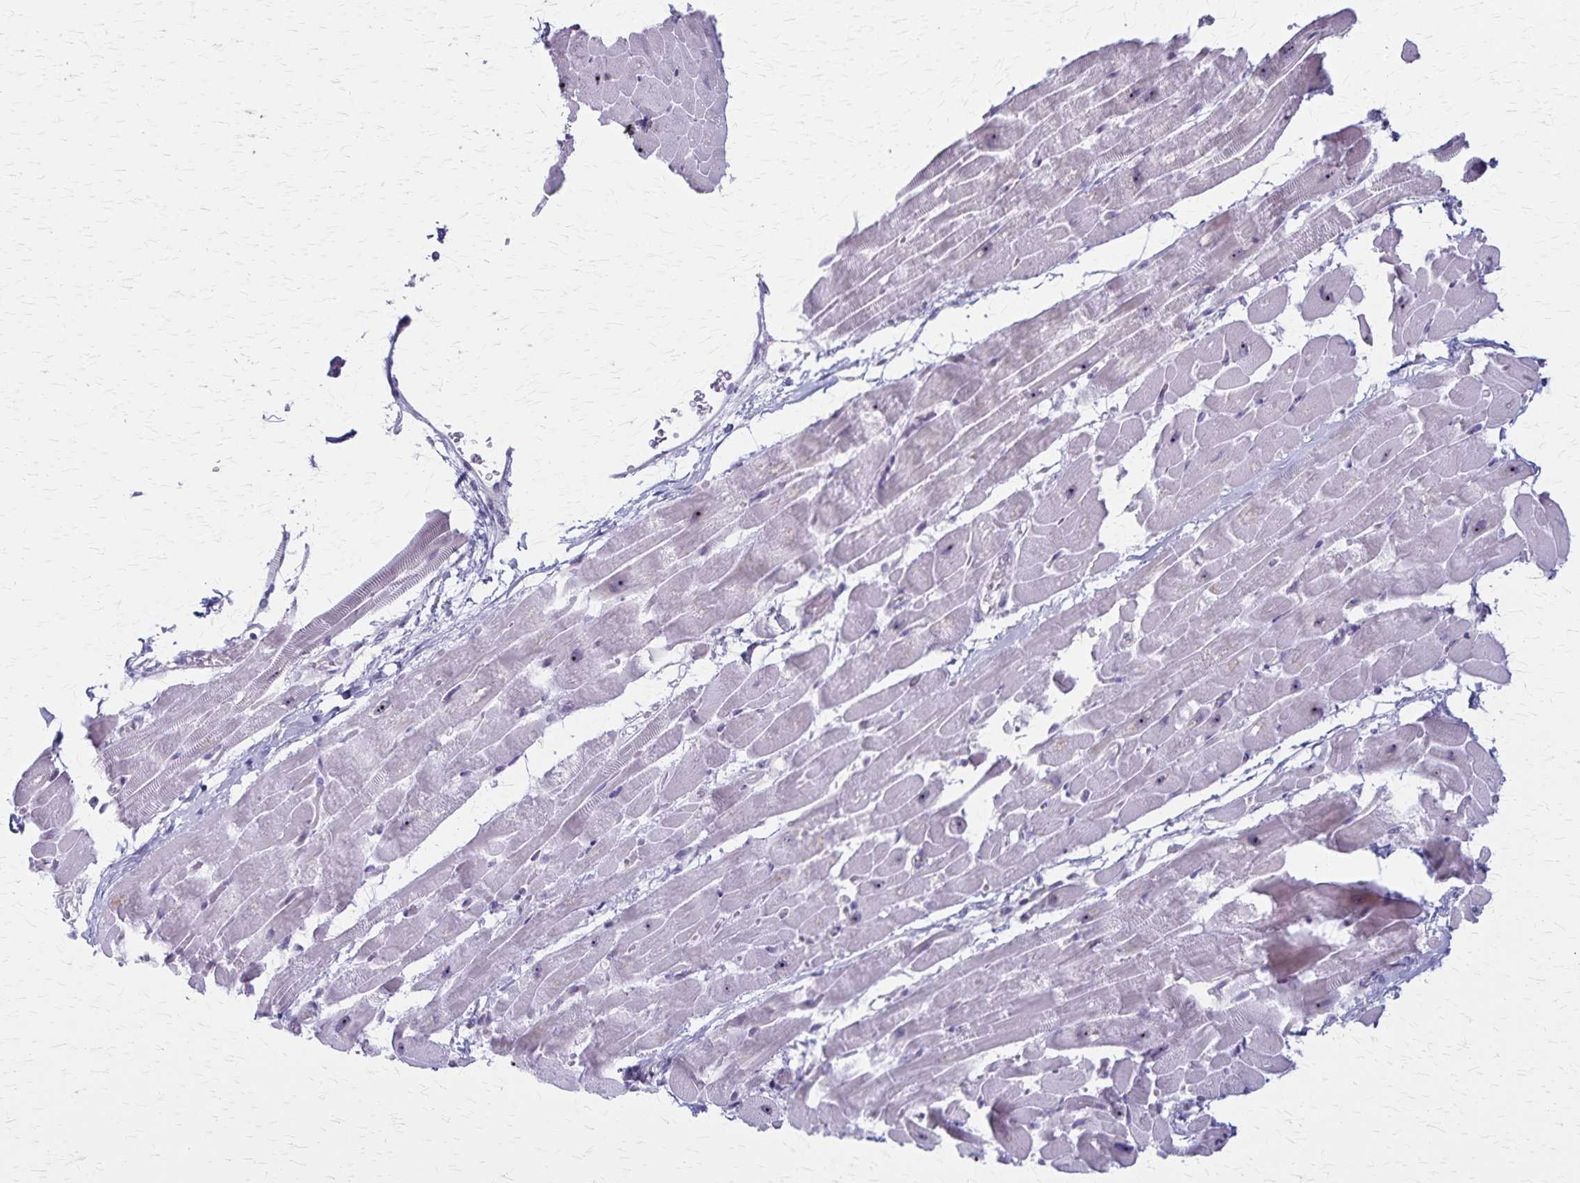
{"staining": {"intensity": "weak", "quantity": "<25%", "location": "nuclear"}, "tissue": "heart muscle", "cell_type": "Cardiomyocytes", "image_type": "normal", "snomed": [{"axis": "morphology", "description": "Normal tissue, NOS"}, {"axis": "topography", "description": "Heart"}], "caption": "Normal heart muscle was stained to show a protein in brown. There is no significant staining in cardiomyocytes. The staining was performed using DAB (3,3'-diaminobenzidine) to visualize the protein expression in brown, while the nuclei were stained in blue with hematoxylin (Magnification: 20x).", "gene": "DLK2", "patient": {"sex": "male", "age": 37}}